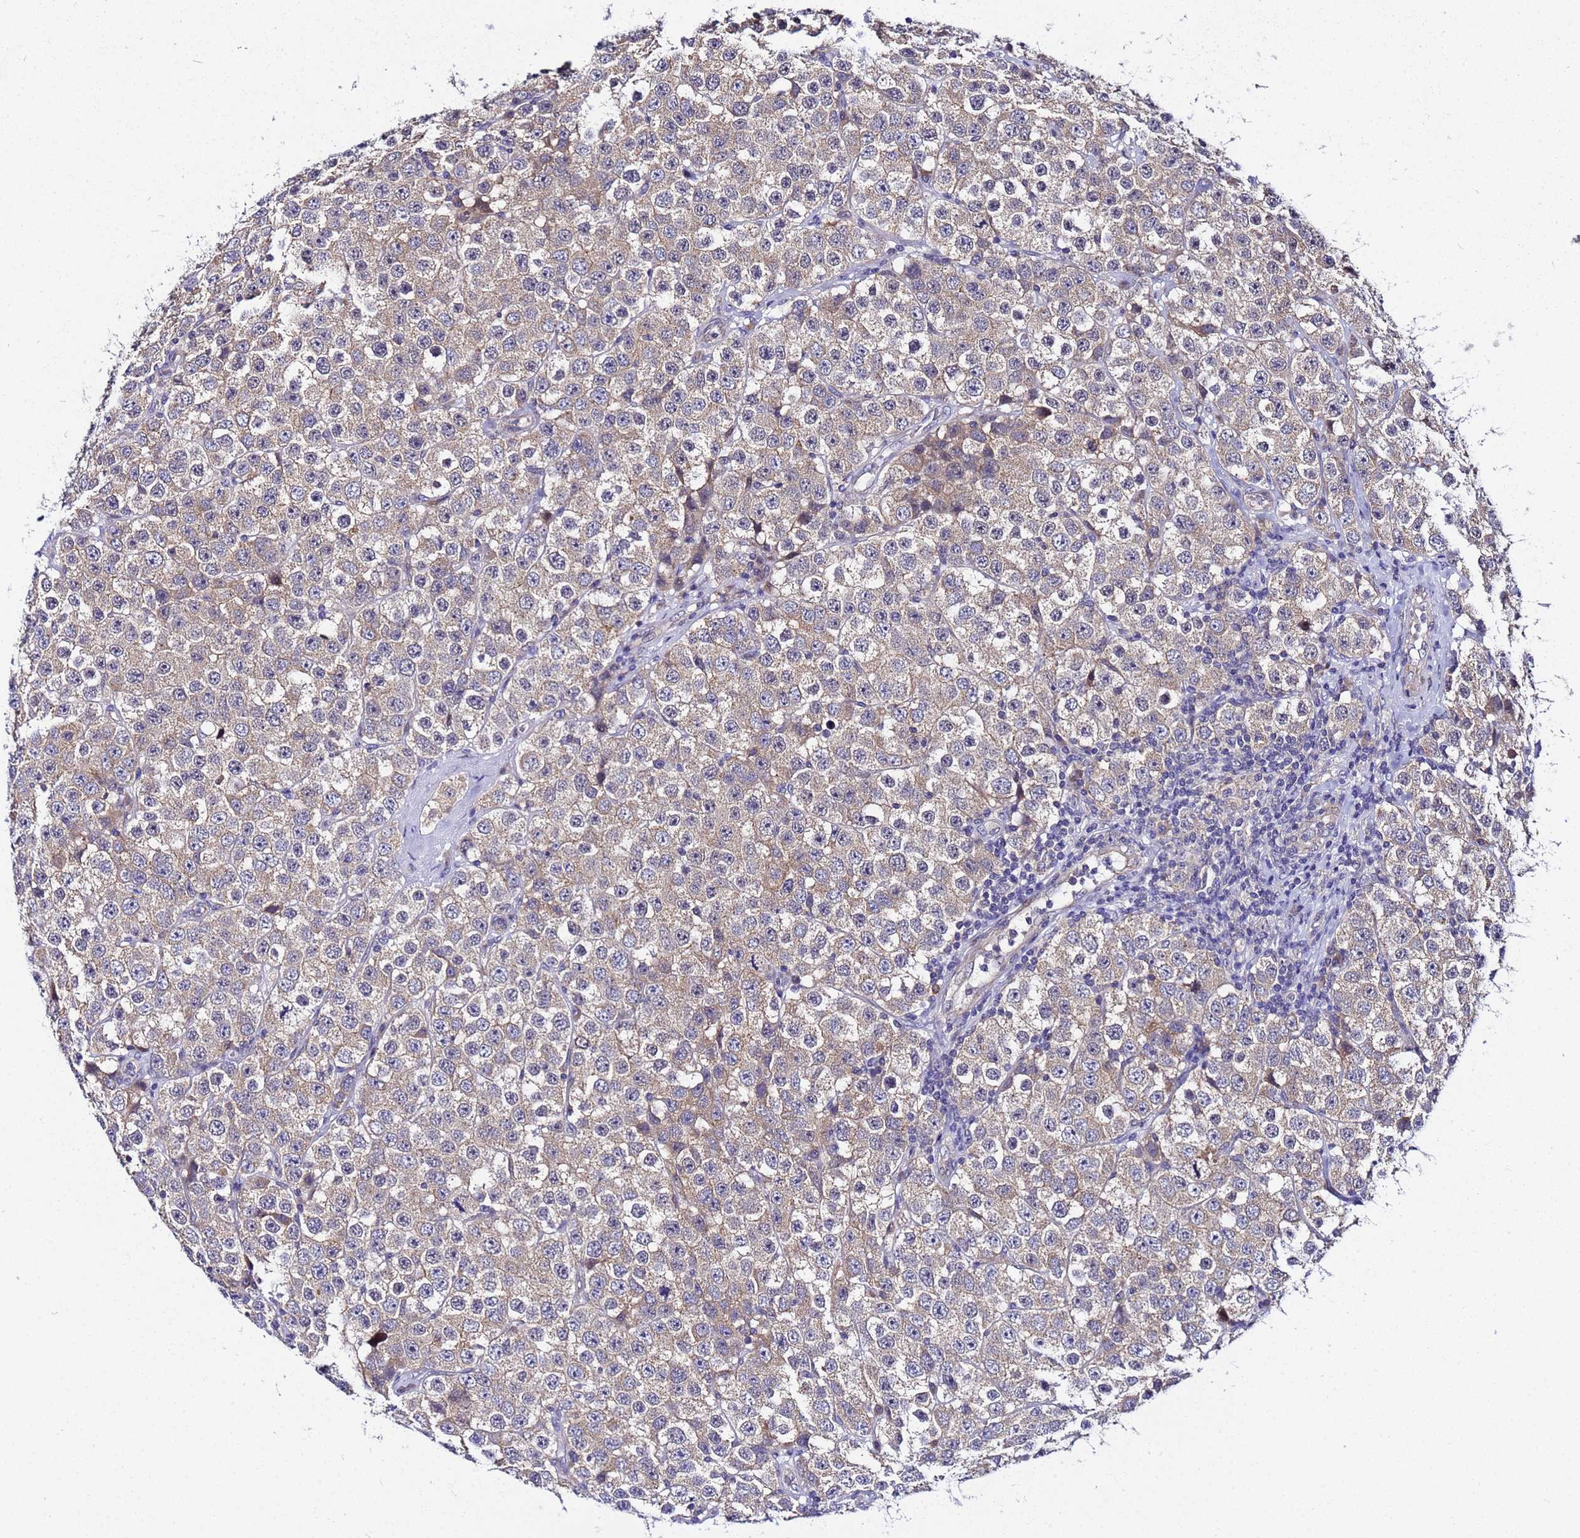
{"staining": {"intensity": "weak", "quantity": "<25%", "location": "cytoplasmic/membranous"}, "tissue": "testis cancer", "cell_type": "Tumor cells", "image_type": "cancer", "snomed": [{"axis": "morphology", "description": "Seminoma, NOS"}, {"axis": "topography", "description": "Testis"}], "caption": "High power microscopy photomicrograph of an immunohistochemistry histopathology image of testis seminoma, revealing no significant staining in tumor cells.", "gene": "PLXDC2", "patient": {"sex": "male", "age": 28}}